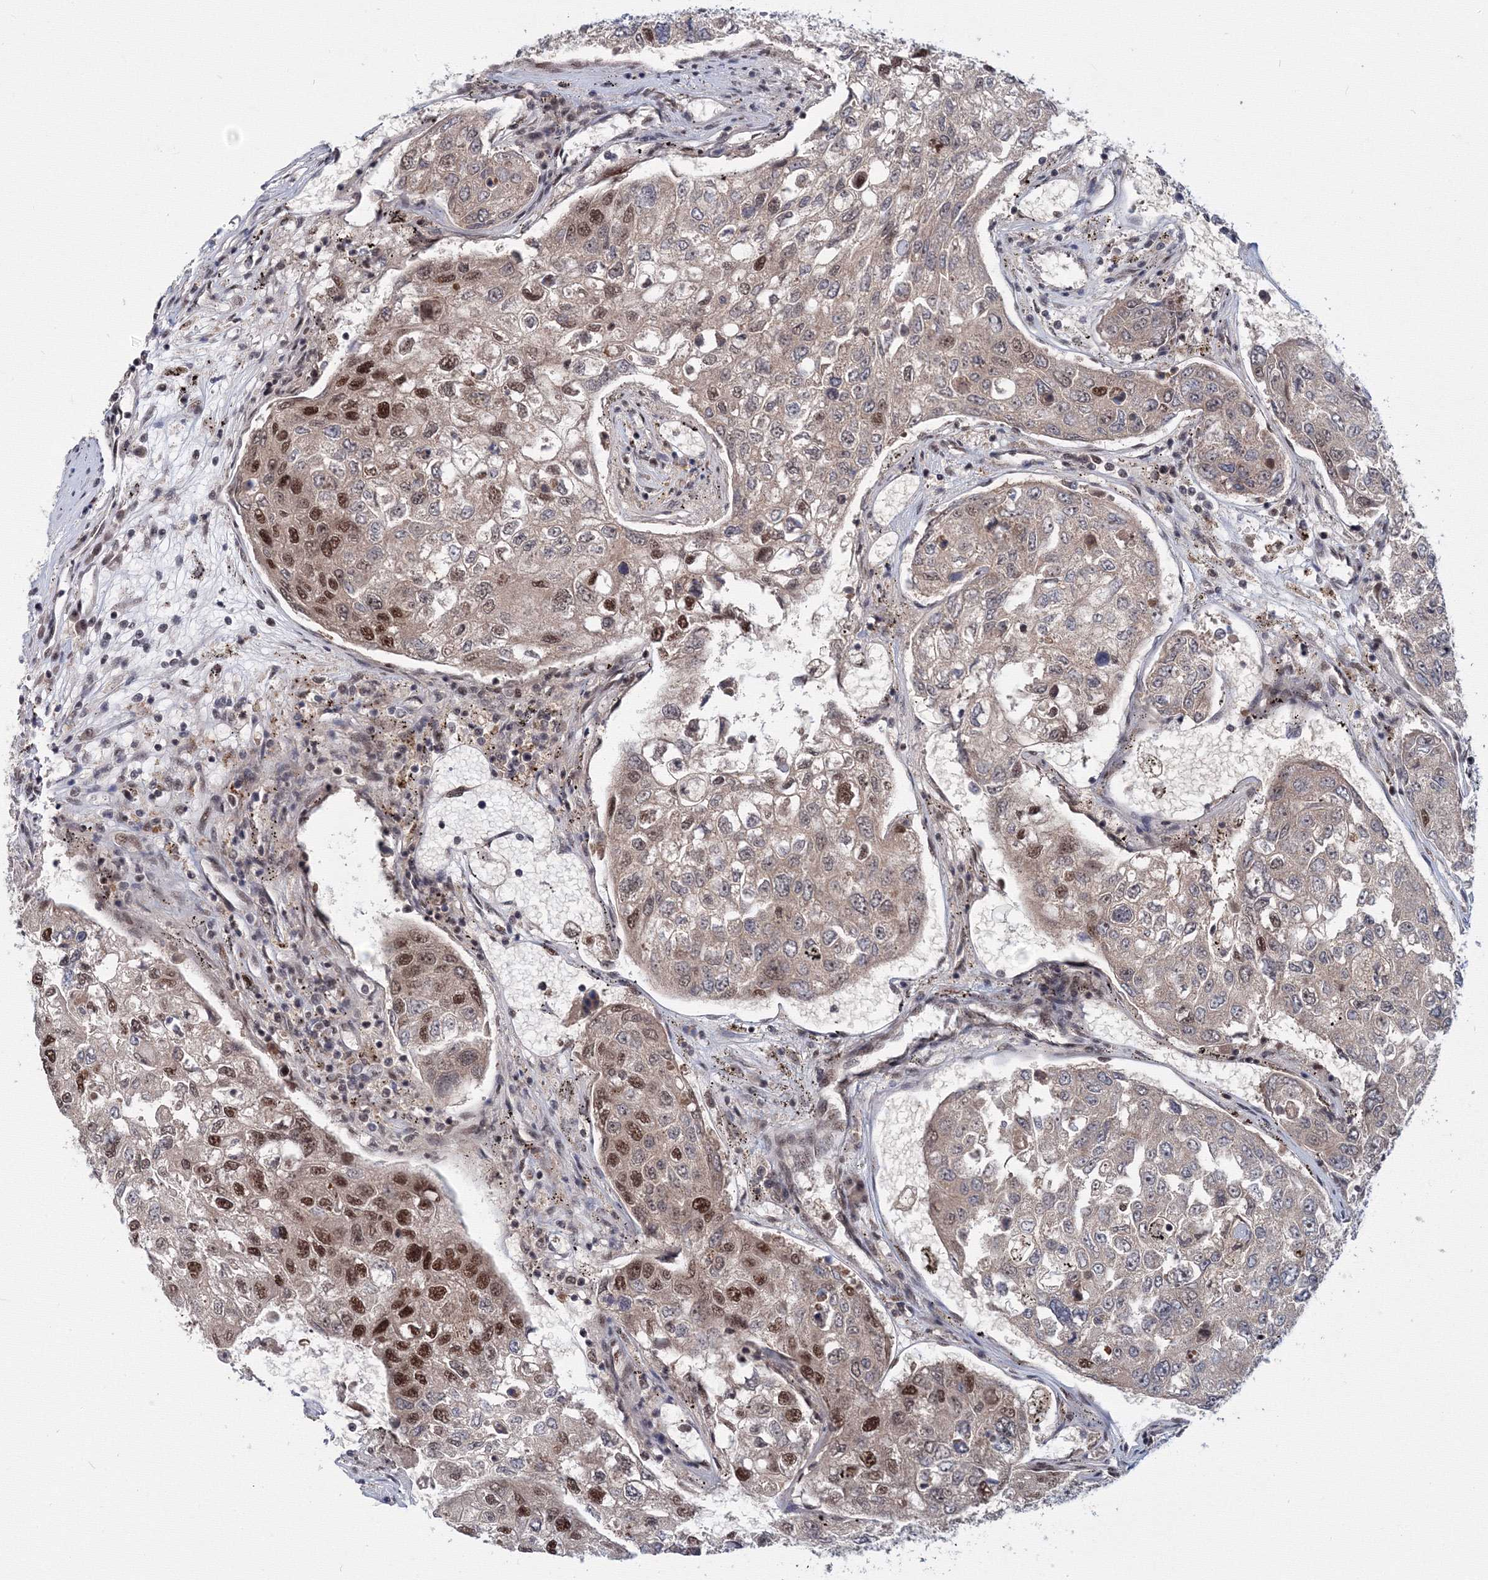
{"staining": {"intensity": "strong", "quantity": "<25%", "location": "nuclear"}, "tissue": "urothelial cancer", "cell_type": "Tumor cells", "image_type": "cancer", "snomed": [{"axis": "morphology", "description": "Urothelial carcinoma, High grade"}, {"axis": "topography", "description": "Lymph node"}, {"axis": "topography", "description": "Urinary bladder"}], "caption": "A brown stain shows strong nuclear positivity of a protein in human urothelial cancer tumor cells.", "gene": "SF3B6", "patient": {"sex": "male", "age": 51}}